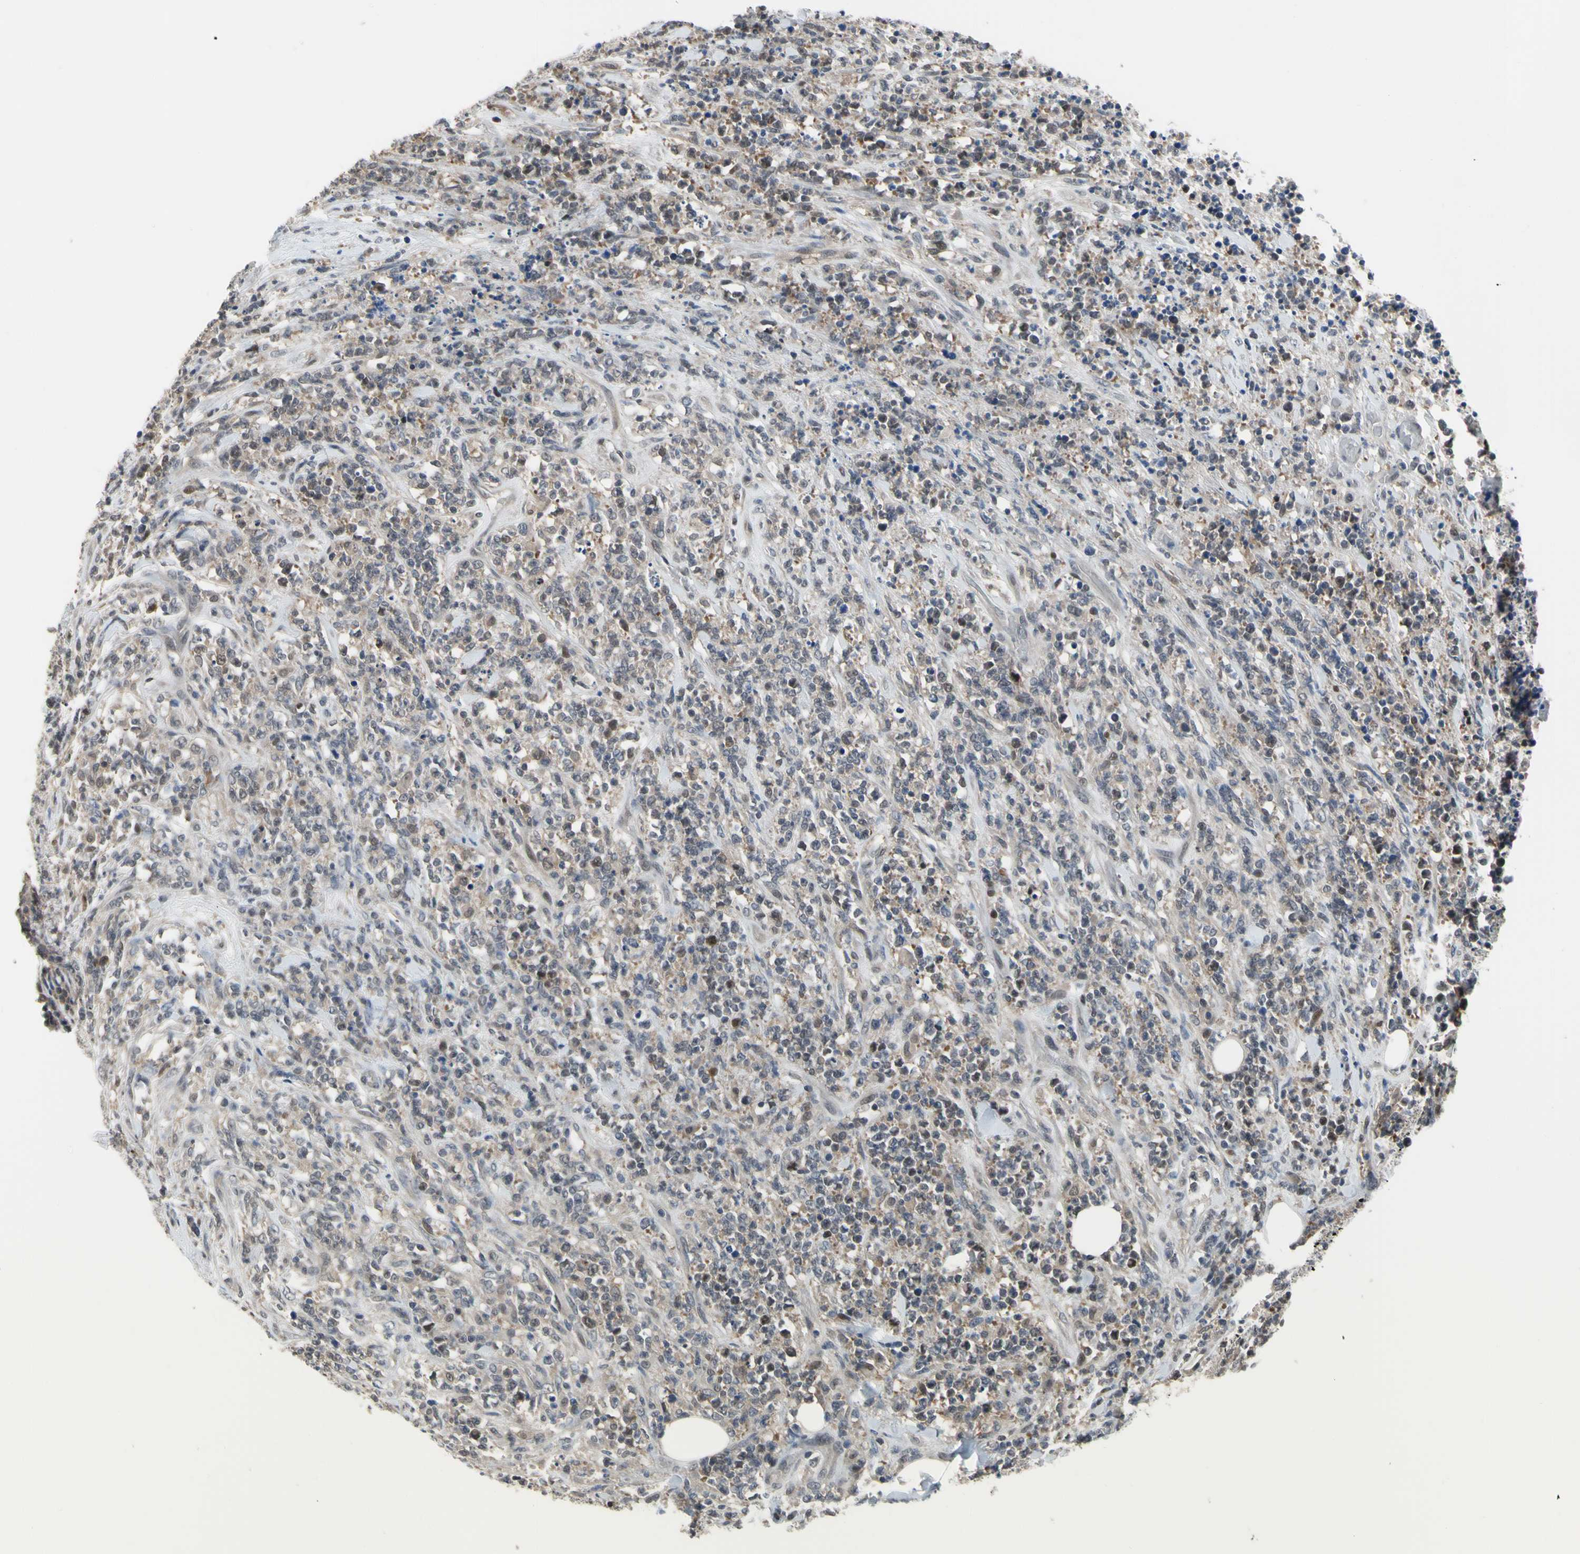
{"staining": {"intensity": "weak", "quantity": "<25%", "location": "nuclear"}, "tissue": "lymphoma", "cell_type": "Tumor cells", "image_type": "cancer", "snomed": [{"axis": "morphology", "description": "Malignant lymphoma, non-Hodgkin's type, High grade"}, {"axis": "topography", "description": "Soft tissue"}], "caption": "This is an IHC micrograph of lymphoma. There is no expression in tumor cells.", "gene": "HSPA4", "patient": {"sex": "male", "age": 18}}